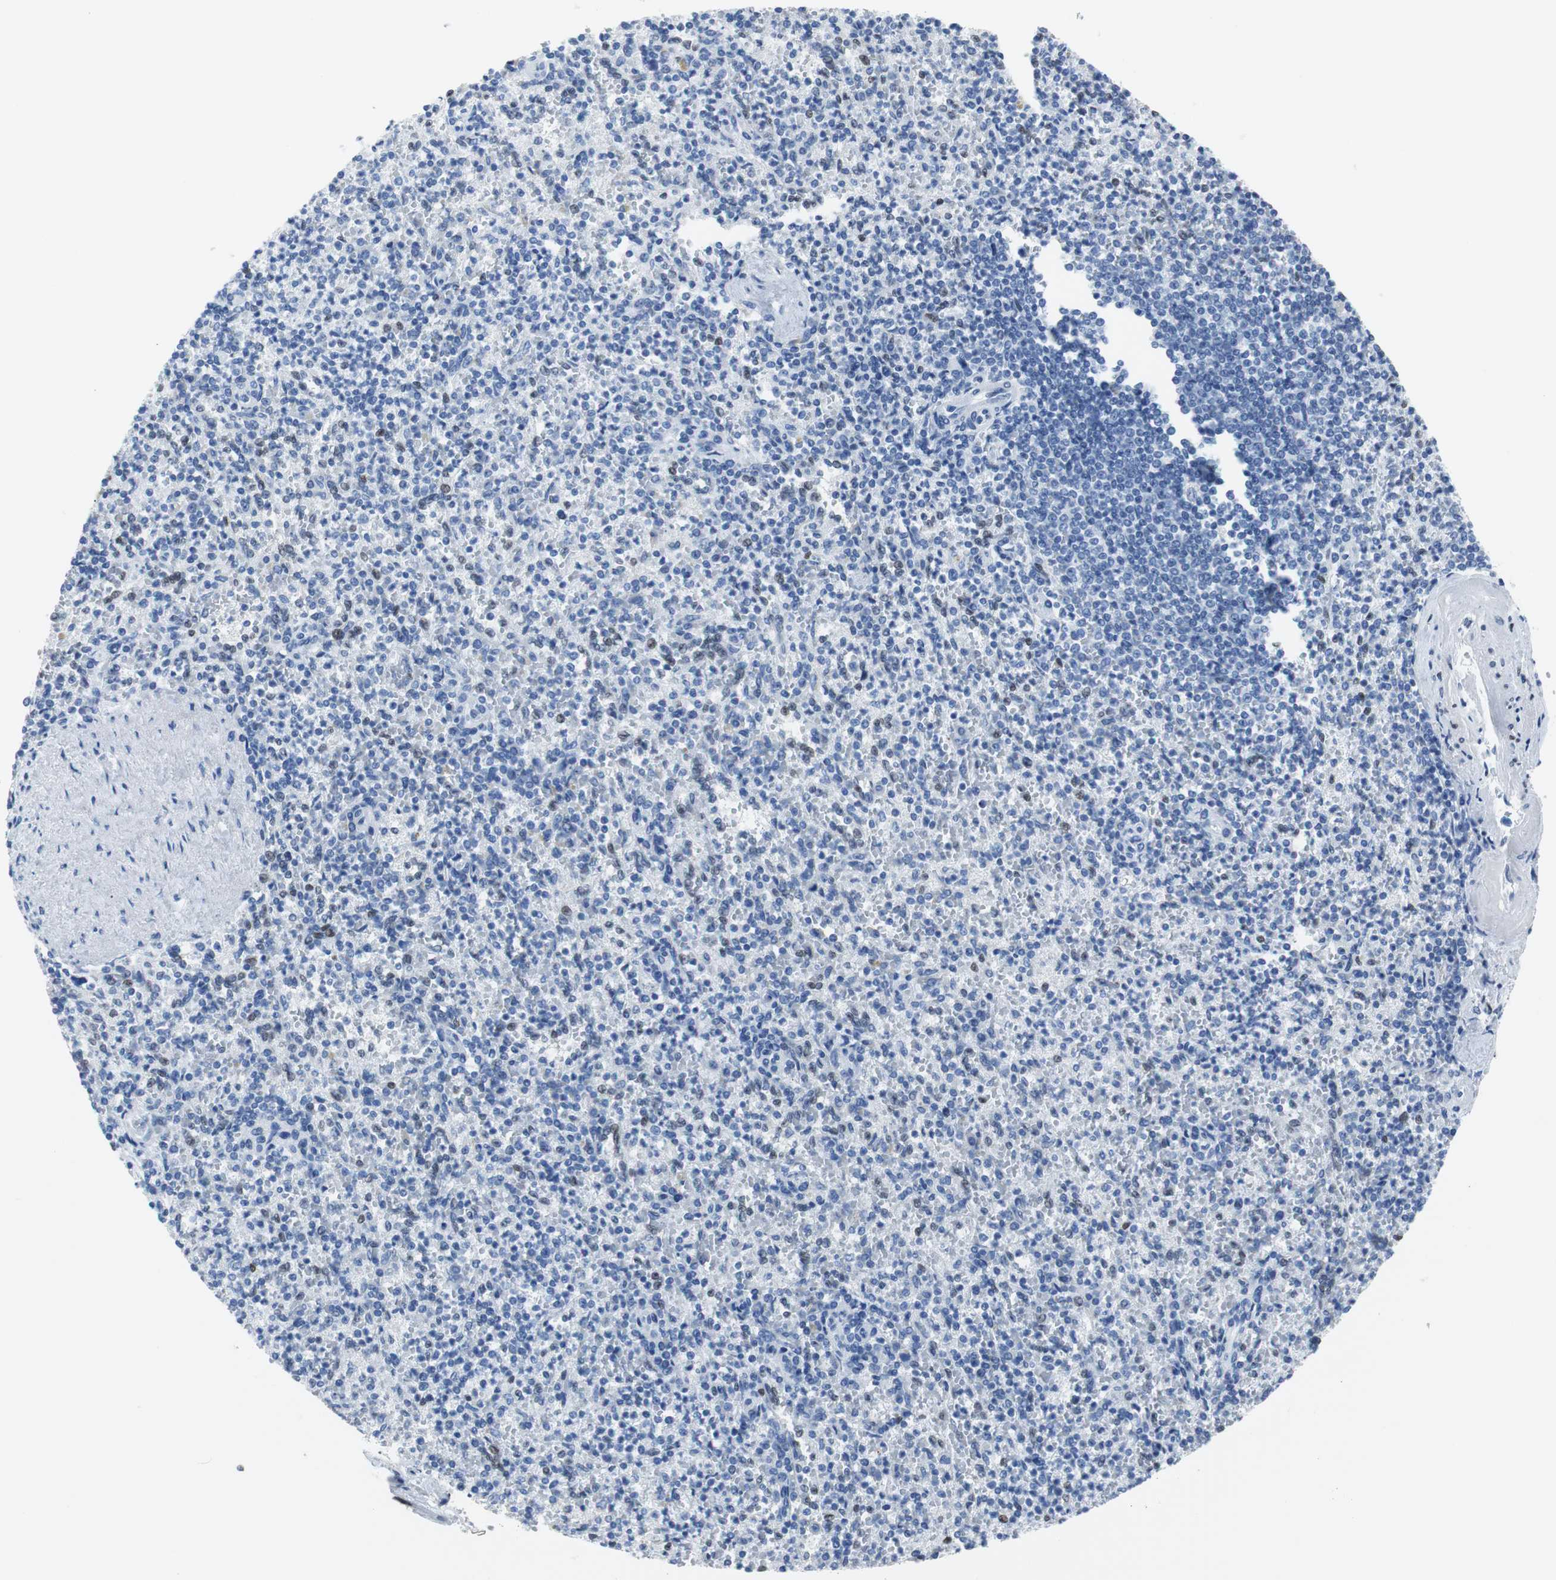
{"staining": {"intensity": "weak", "quantity": "<25%", "location": "nuclear"}, "tissue": "spleen", "cell_type": "Cells in red pulp", "image_type": "normal", "snomed": [{"axis": "morphology", "description": "Normal tissue, NOS"}, {"axis": "topography", "description": "Spleen"}], "caption": "Human spleen stained for a protein using immunohistochemistry reveals no staining in cells in red pulp.", "gene": "JUN", "patient": {"sex": "female", "age": 74}}